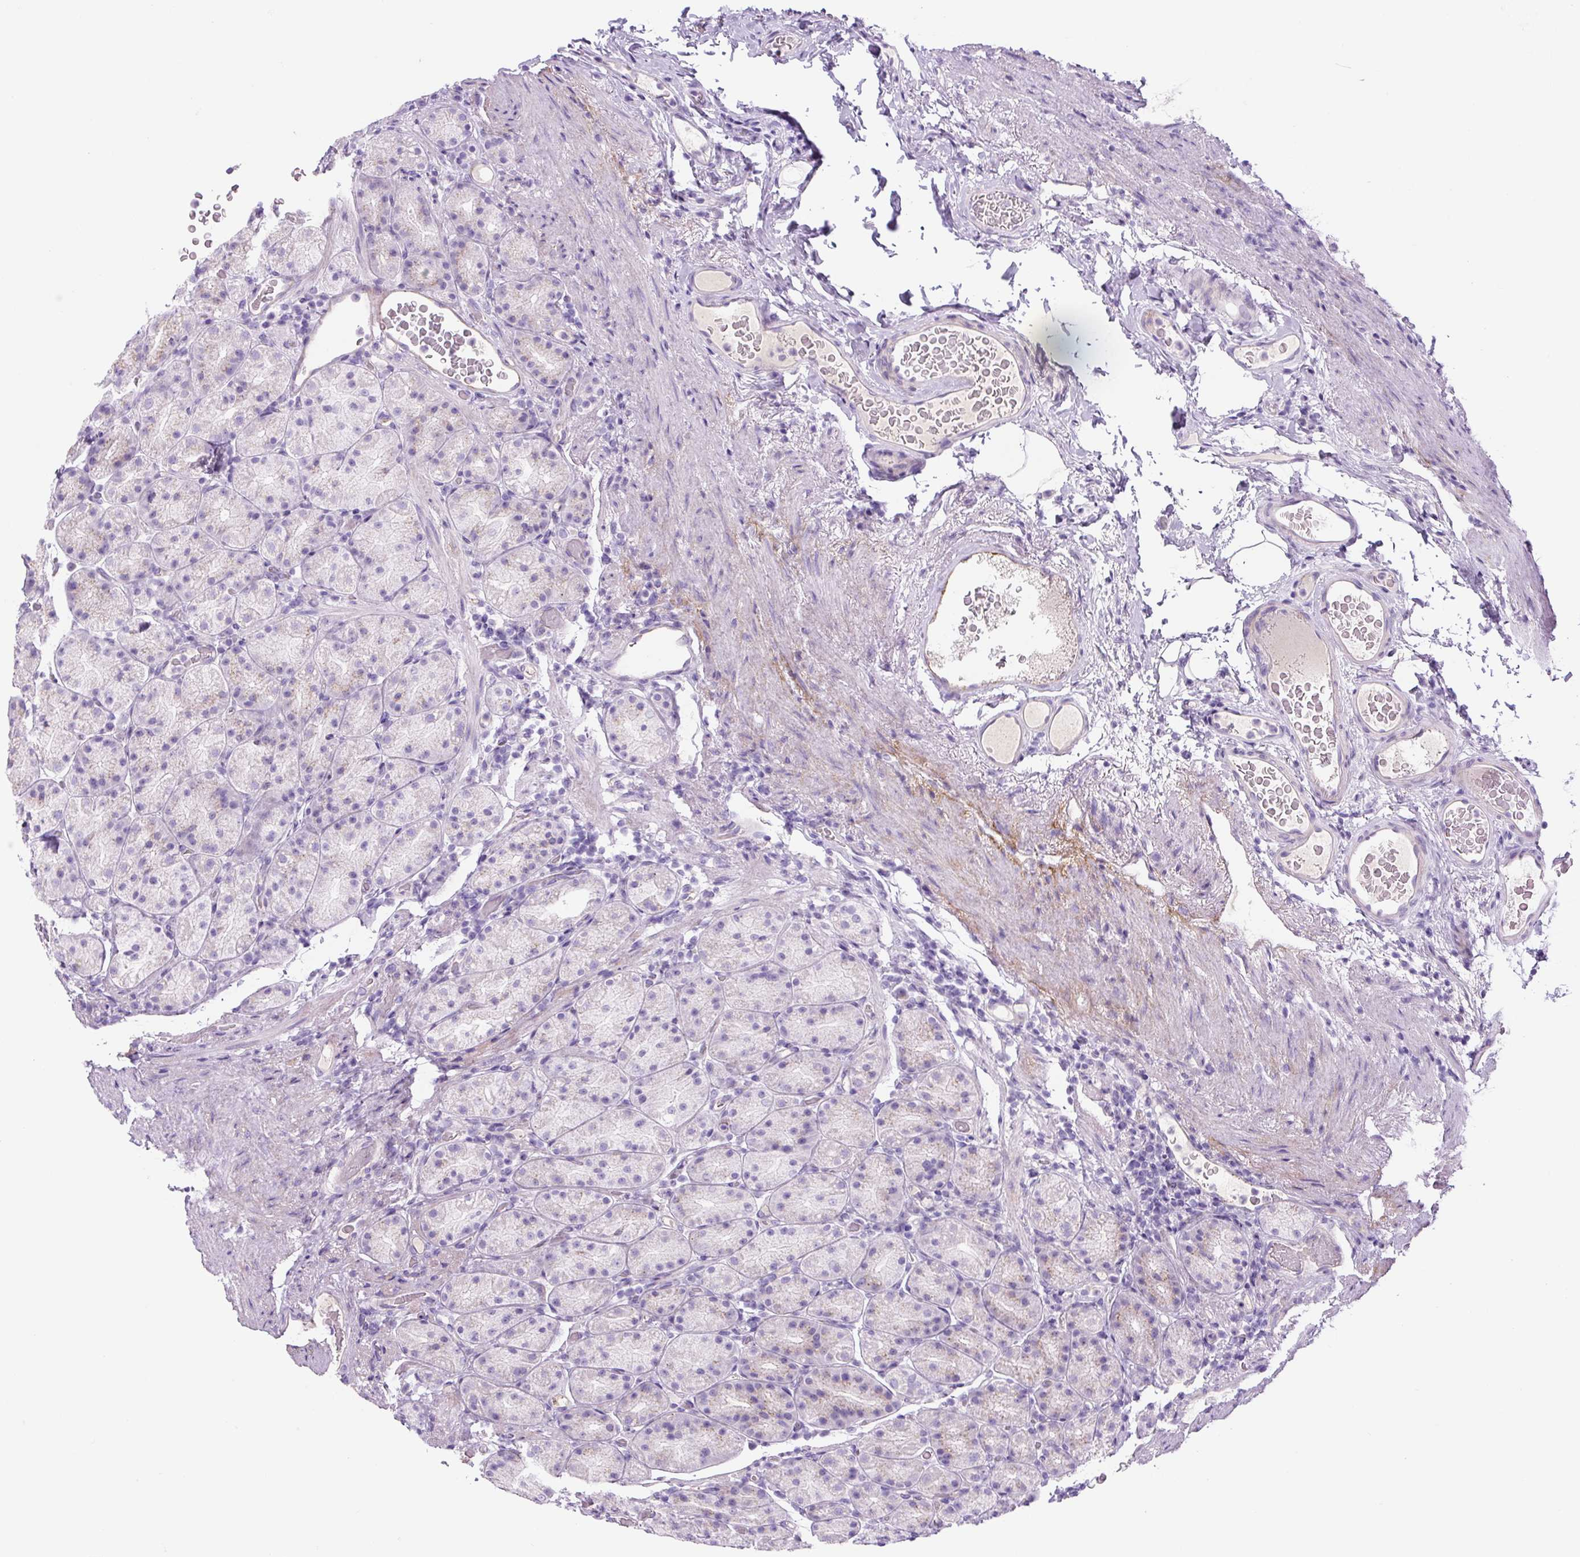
{"staining": {"intensity": "negative", "quantity": "none", "location": "none"}, "tissue": "stomach", "cell_type": "Glandular cells", "image_type": "normal", "snomed": [{"axis": "morphology", "description": "Normal tissue, NOS"}, {"axis": "topography", "description": "Stomach, upper"}, {"axis": "topography", "description": "Stomach"}], "caption": "Immunohistochemistry (IHC) of normal stomach demonstrates no expression in glandular cells. (DAB (3,3'-diaminobenzidine) immunohistochemistry, high magnification).", "gene": "RSPO4", "patient": {"sex": "male", "age": 68}}